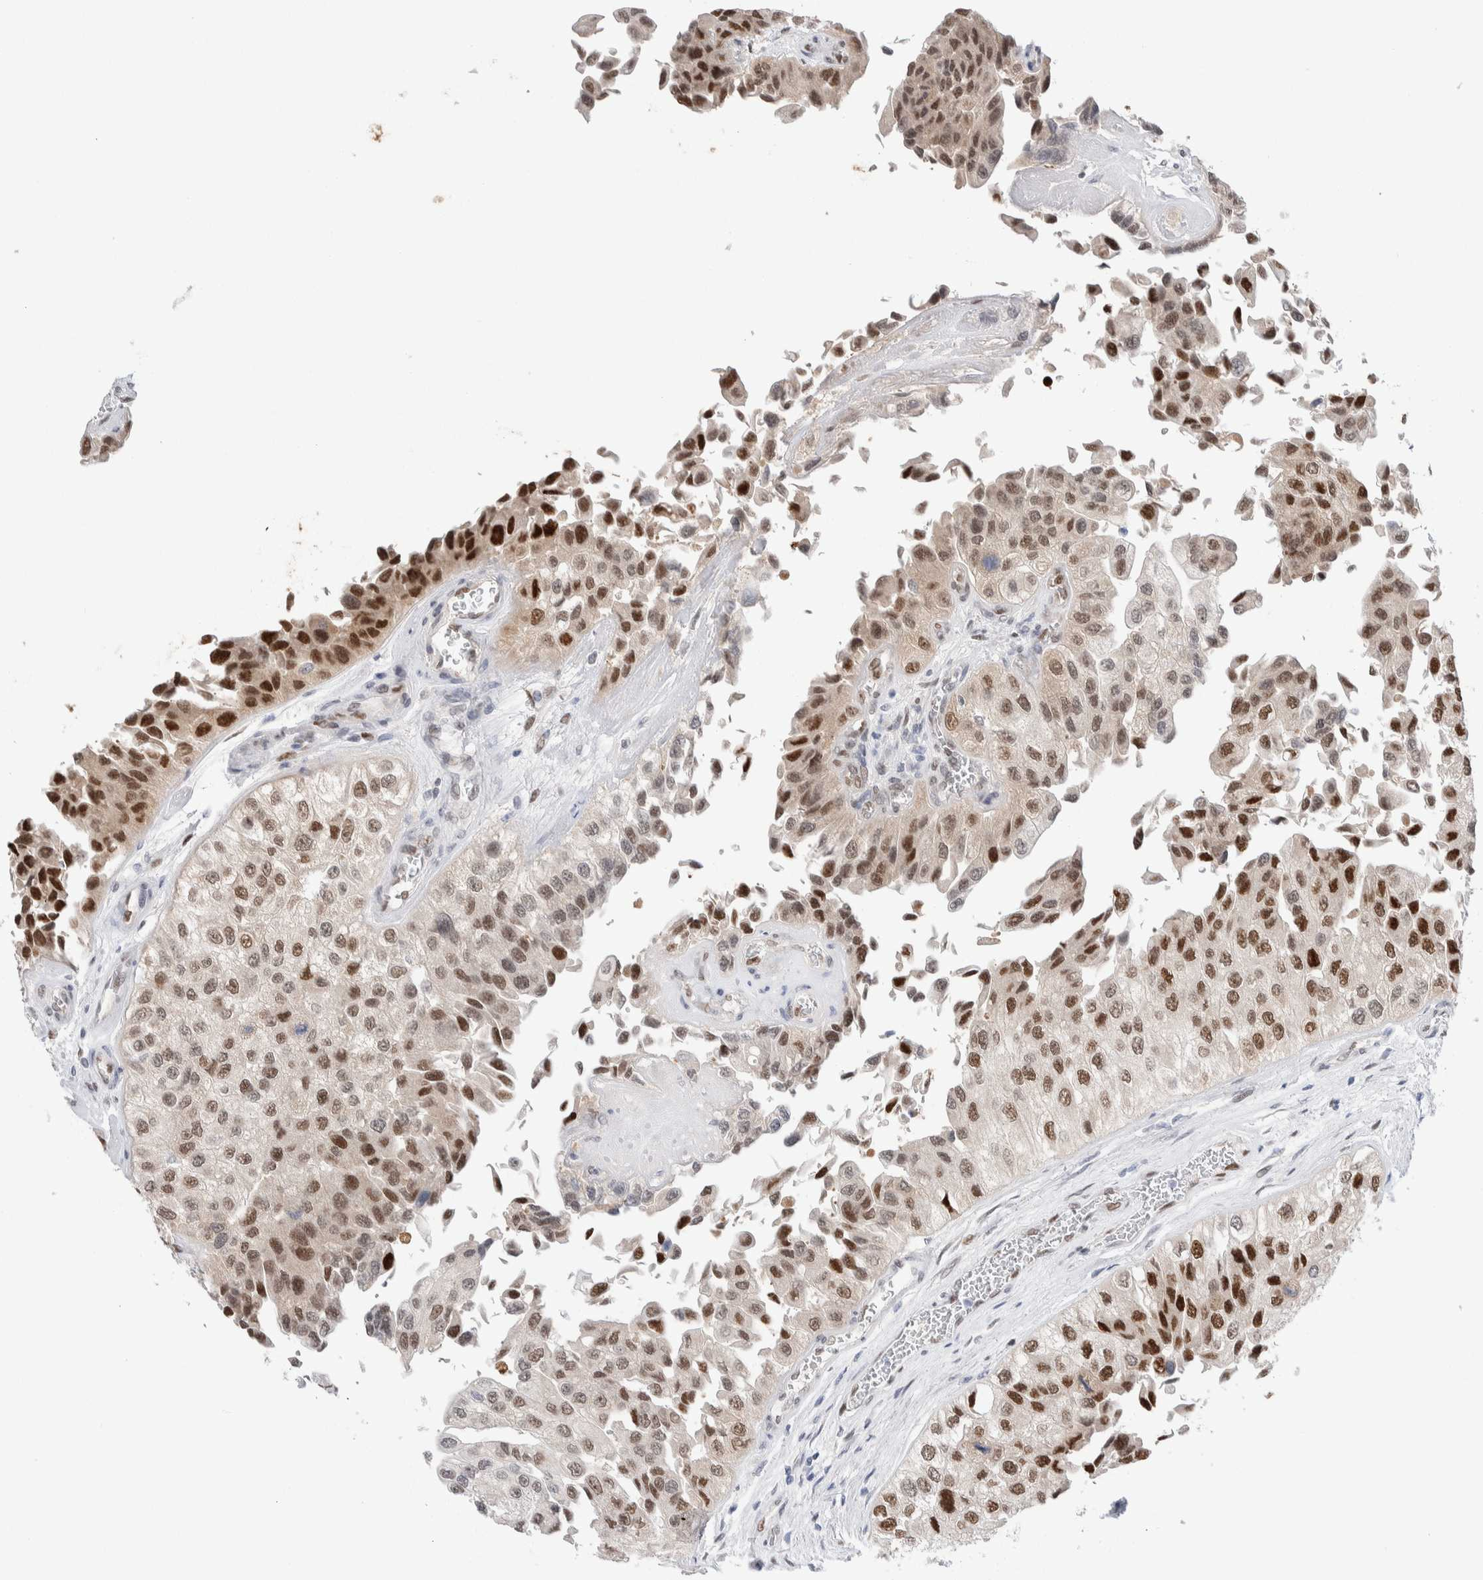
{"staining": {"intensity": "strong", "quantity": ">75%", "location": "nuclear"}, "tissue": "urothelial cancer", "cell_type": "Tumor cells", "image_type": "cancer", "snomed": [{"axis": "morphology", "description": "Urothelial carcinoma, High grade"}, {"axis": "topography", "description": "Kidney"}, {"axis": "topography", "description": "Urinary bladder"}], "caption": "Immunohistochemical staining of human high-grade urothelial carcinoma shows high levels of strong nuclear staining in about >75% of tumor cells.", "gene": "PRMT1", "patient": {"sex": "male", "age": 77}}